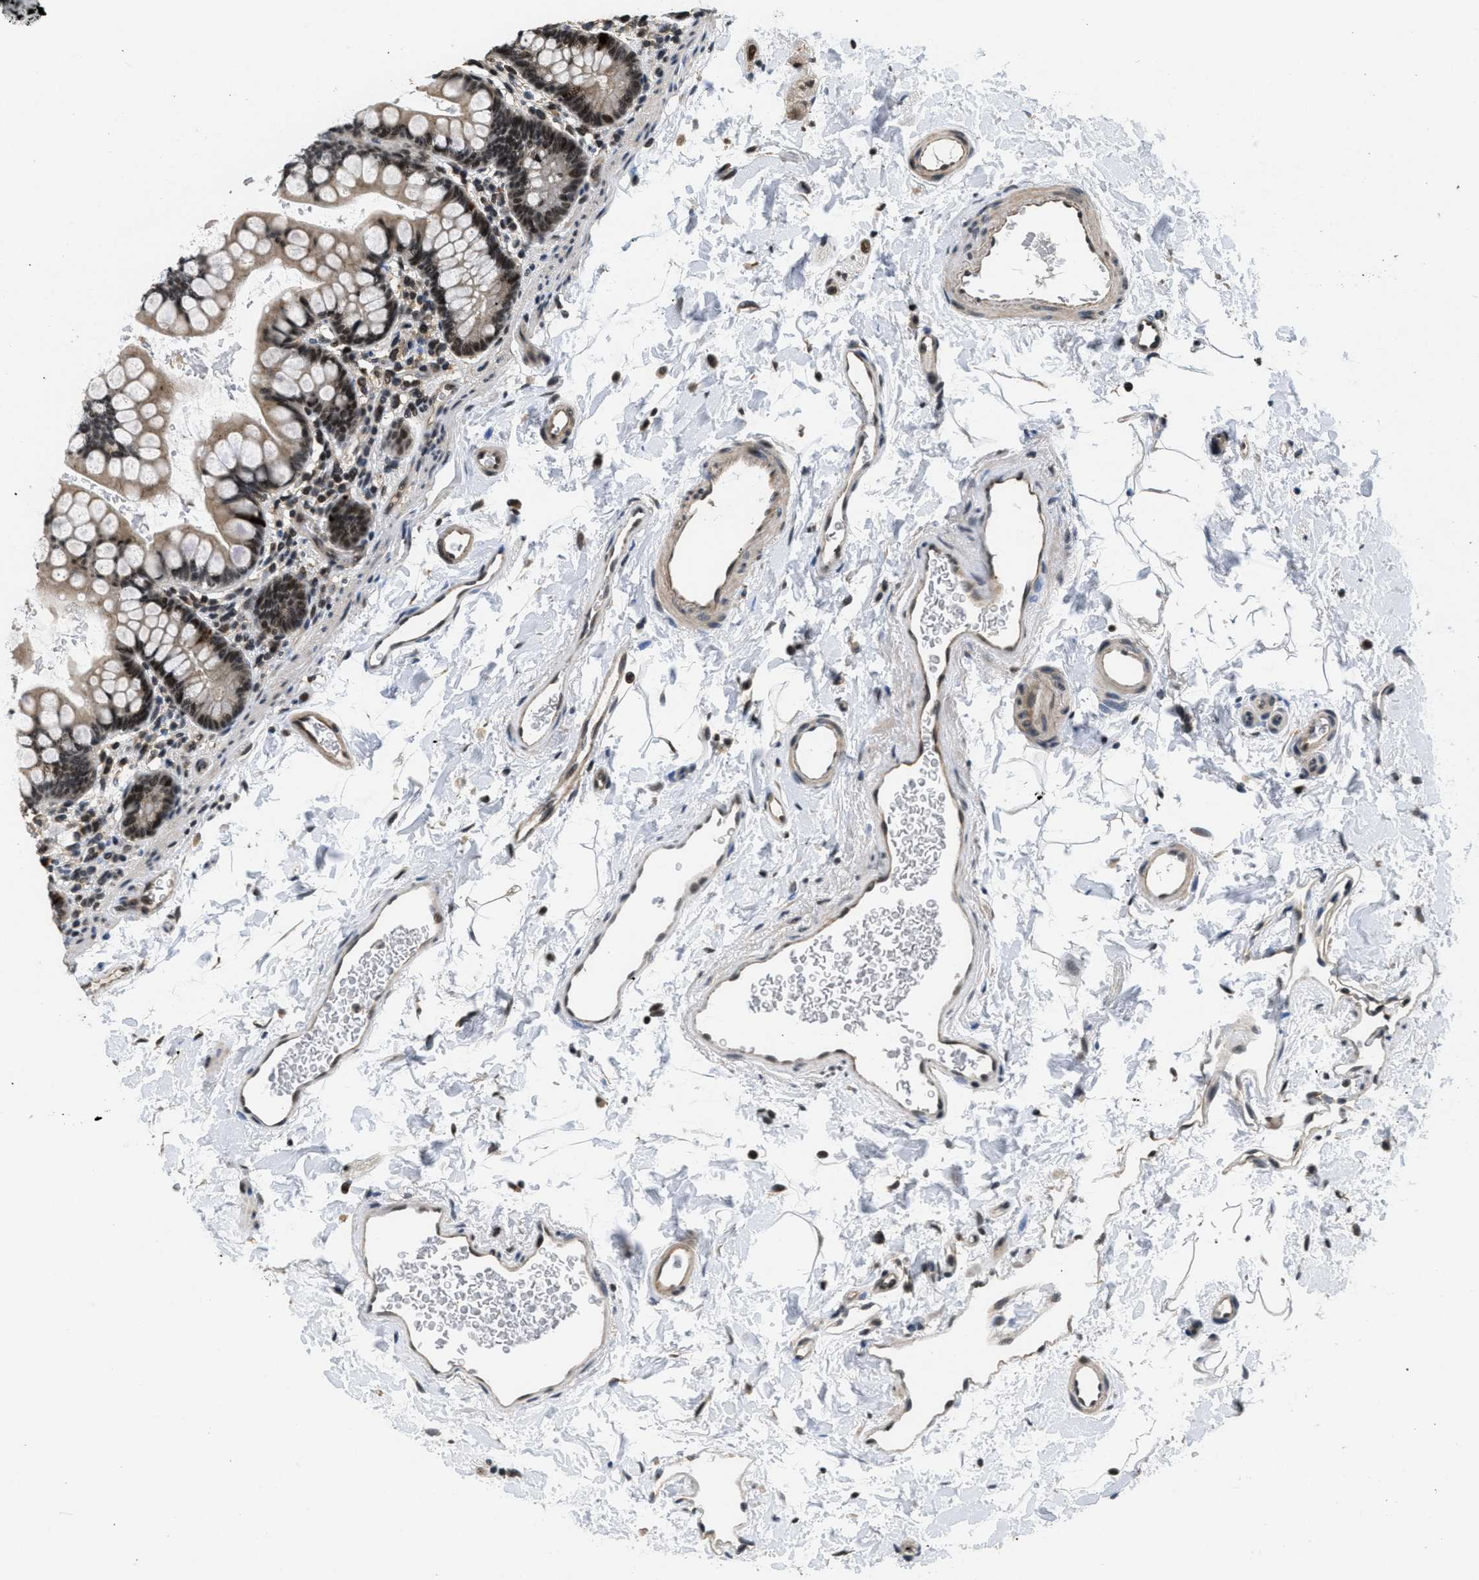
{"staining": {"intensity": "moderate", "quantity": ">75%", "location": "cytoplasmic/membranous,nuclear"}, "tissue": "small intestine", "cell_type": "Glandular cells", "image_type": "normal", "snomed": [{"axis": "morphology", "description": "Normal tissue, NOS"}, {"axis": "topography", "description": "Small intestine"}], "caption": "Normal small intestine was stained to show a protein in brown. There is medium levels of moderate cytoplasmic/membranous,nuclear expression in approximately >75% of glandular cells.", "gene": "CUL4B", "patient": {"sex": "female", "age": 58}}